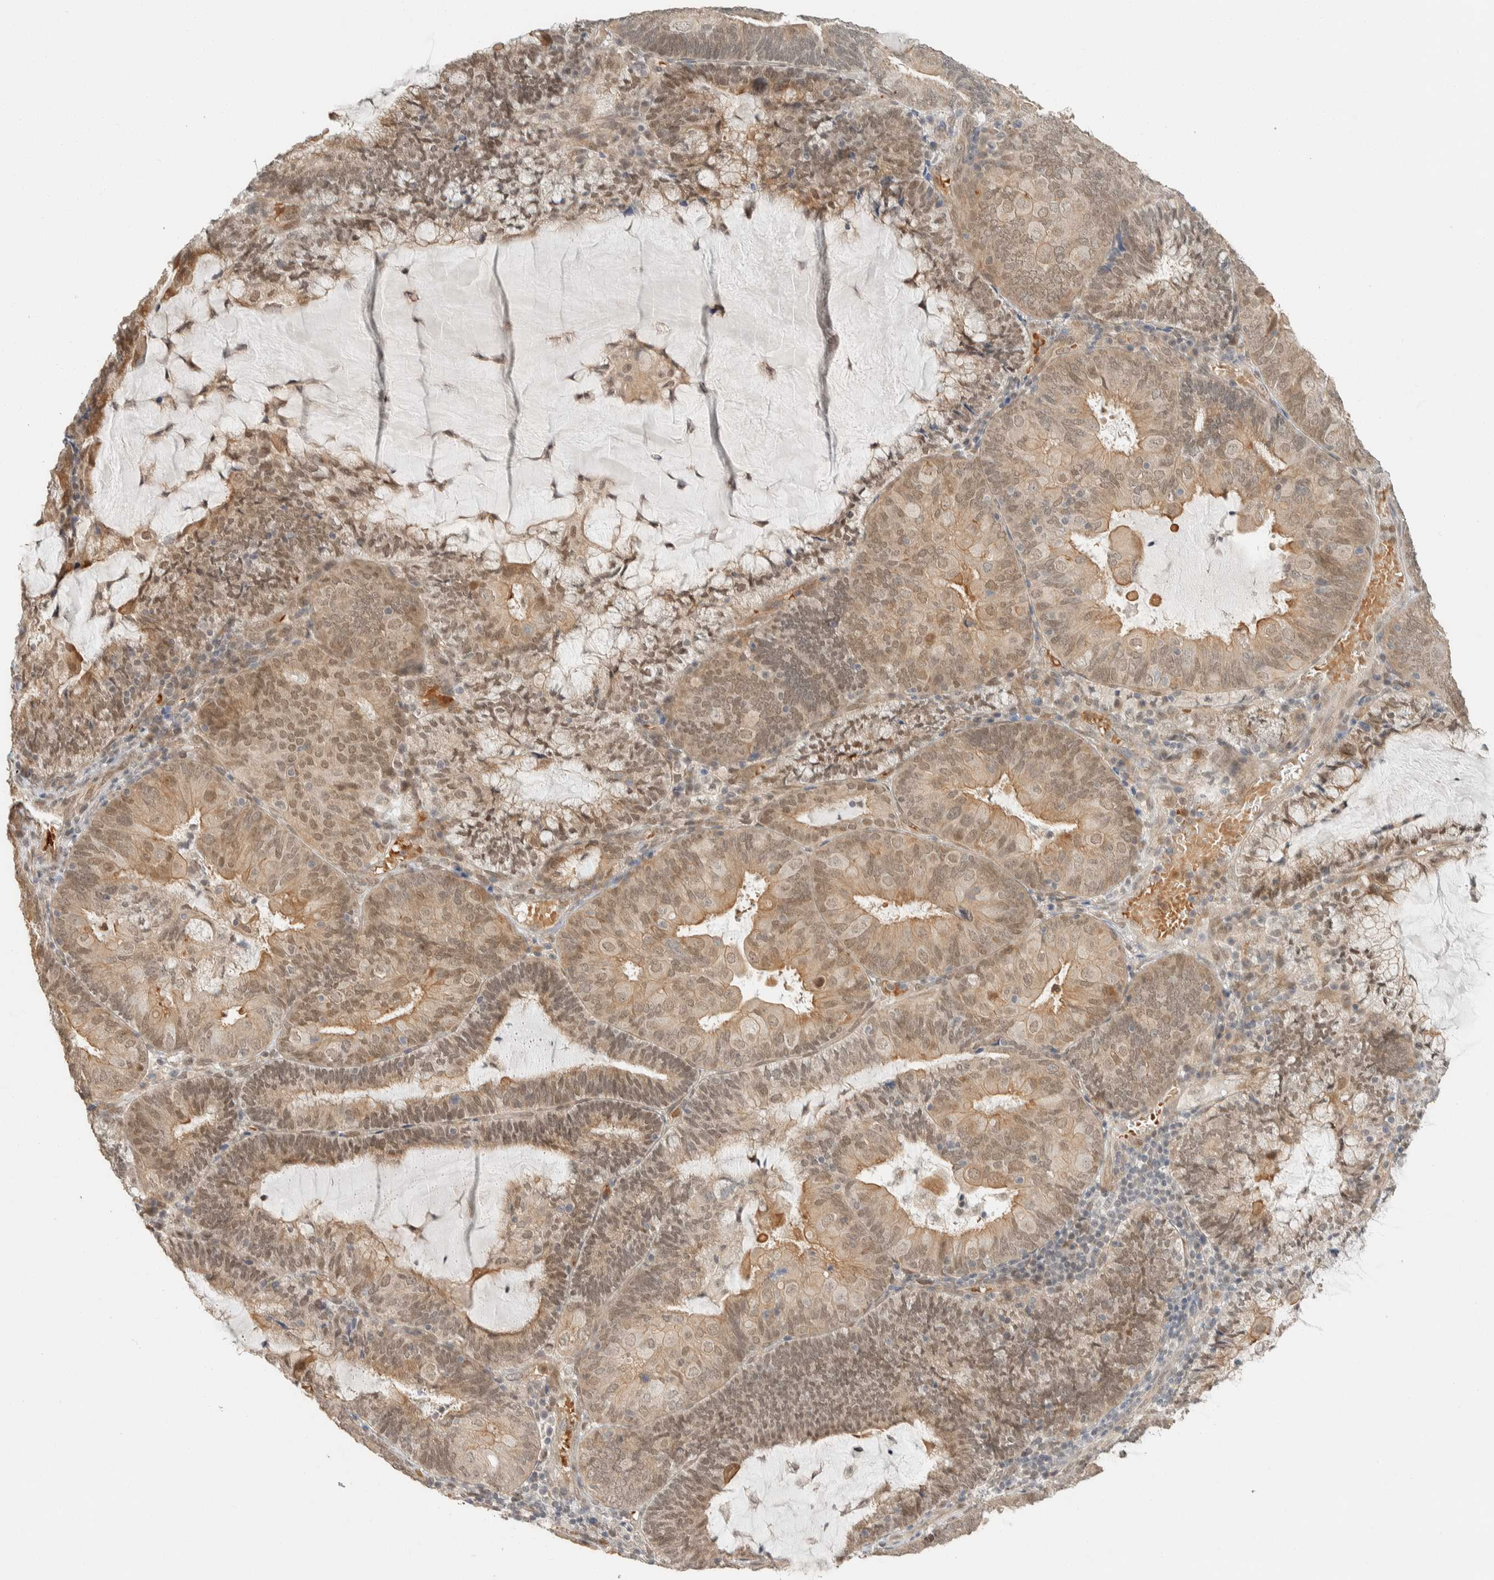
{"staining": {"intensity": "weak", "quantity": ">75%", "location": "cytoplasmic/membranous,nuclear"}, "tissue": "endometrial cancer", "cell_type": "Tumor cells", "image_type": "cancer", "snomed": [{"axis": "morphology", "description": "Adenocarcinoma, NOS"}, {"axis": "topography", "description": "Endometrium"}], "caption": "A high-resolution histopathology image shows immunohistochemistry staining of adenocarcinoma (endometrial), which exhibits weak cytoplasmic/membranous and nuclear positivity in about >75% of tumor cells.", "gene": "ZBTB2", "patient": {"sex": "female", "age": 81}}